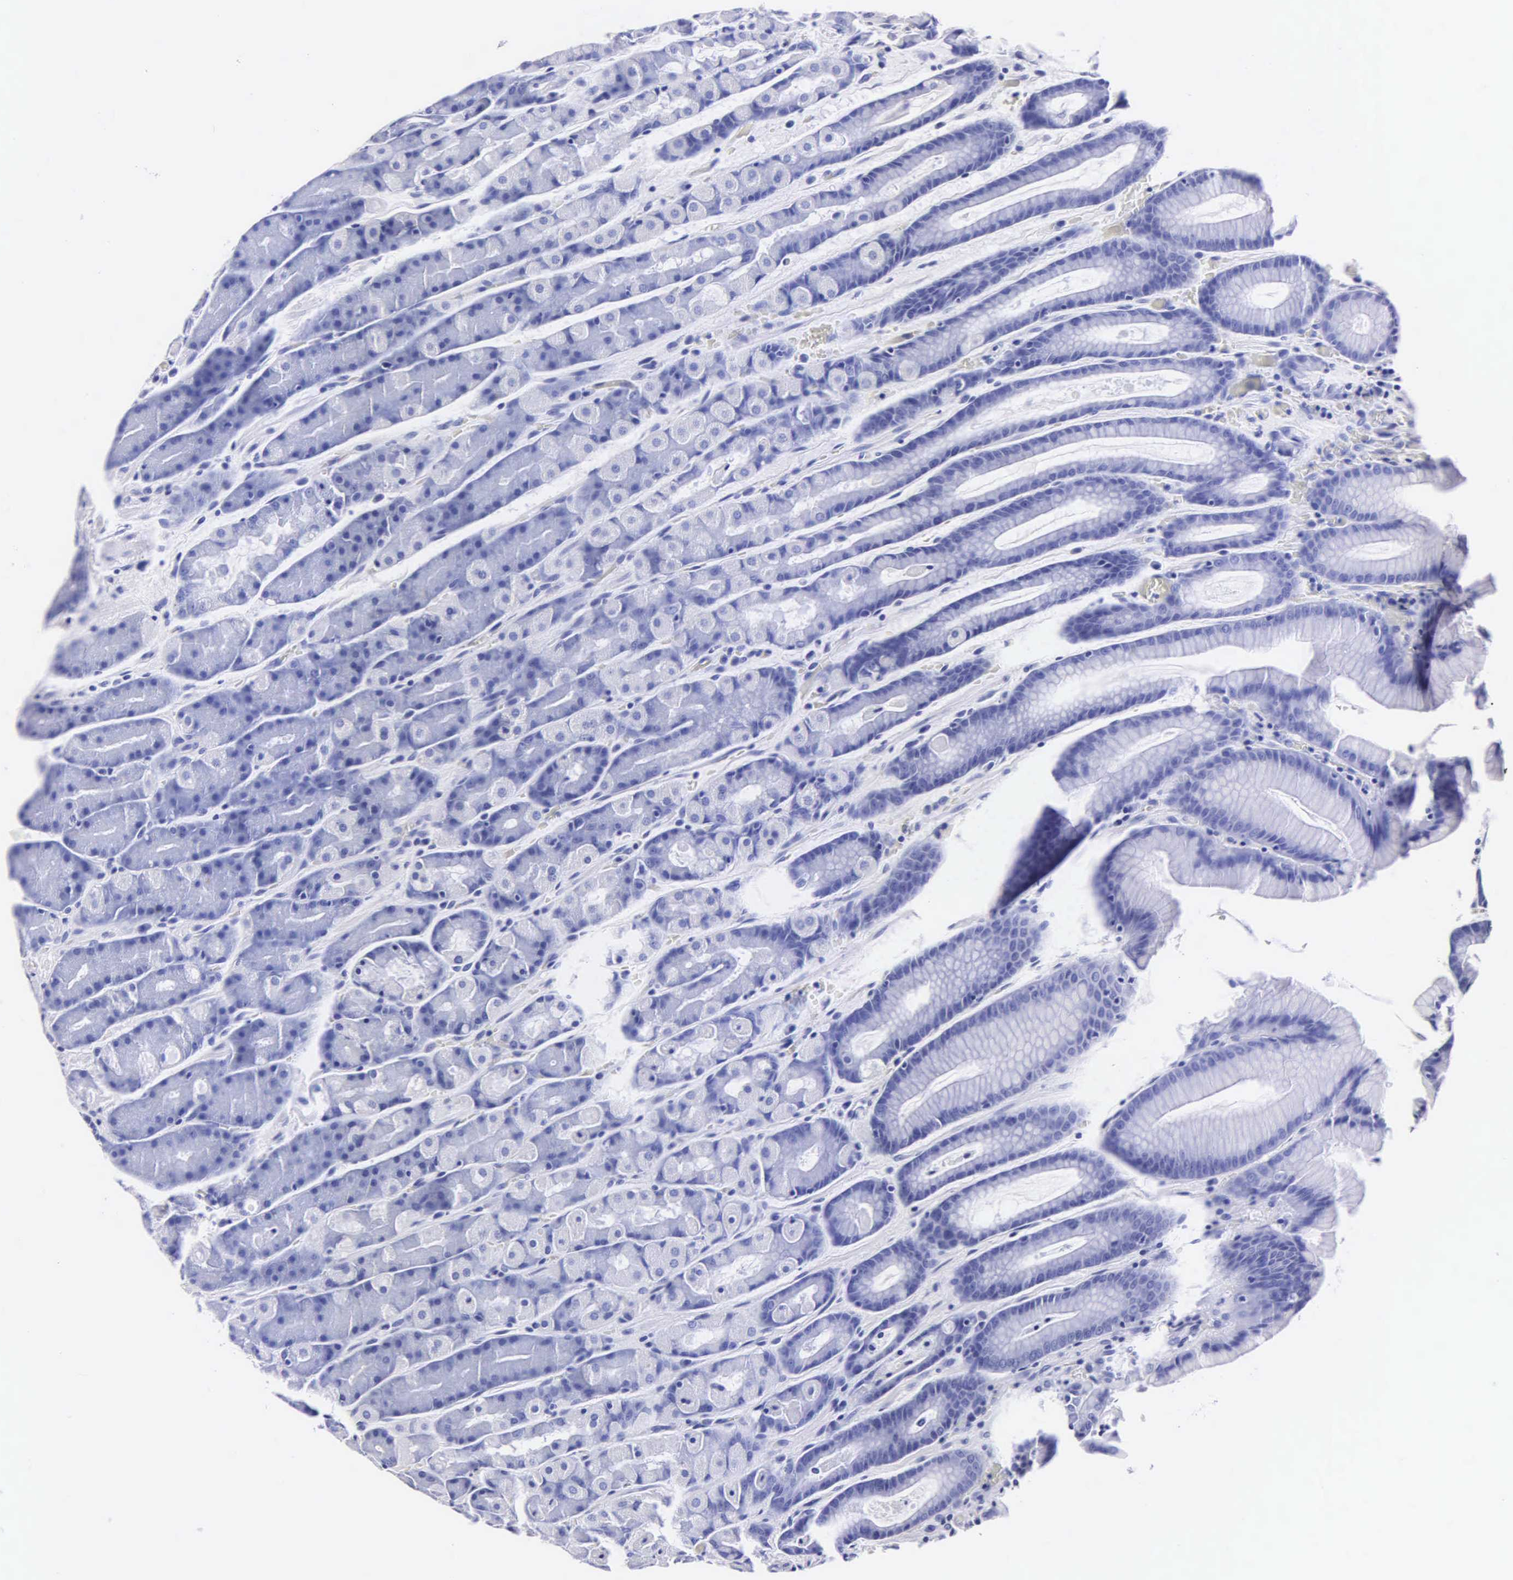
{"staining": {"intensity": "negative", "quantity": "none", "location": "none"}, "tissue": "stomach", "cell_type": "Glandular cells", "image_type": "normal", "snomed": [{"axis": "morphology", "description": "Normal tissue, NOS"}, {"axis": "topography", "description": "Stomach, upper"}], "caption": "Immunohistochemical staining of benign human stomach exhibits no significant expression in glandular cells.", "gene": "MB", "patient": {"sex": "male", "age": 72}}